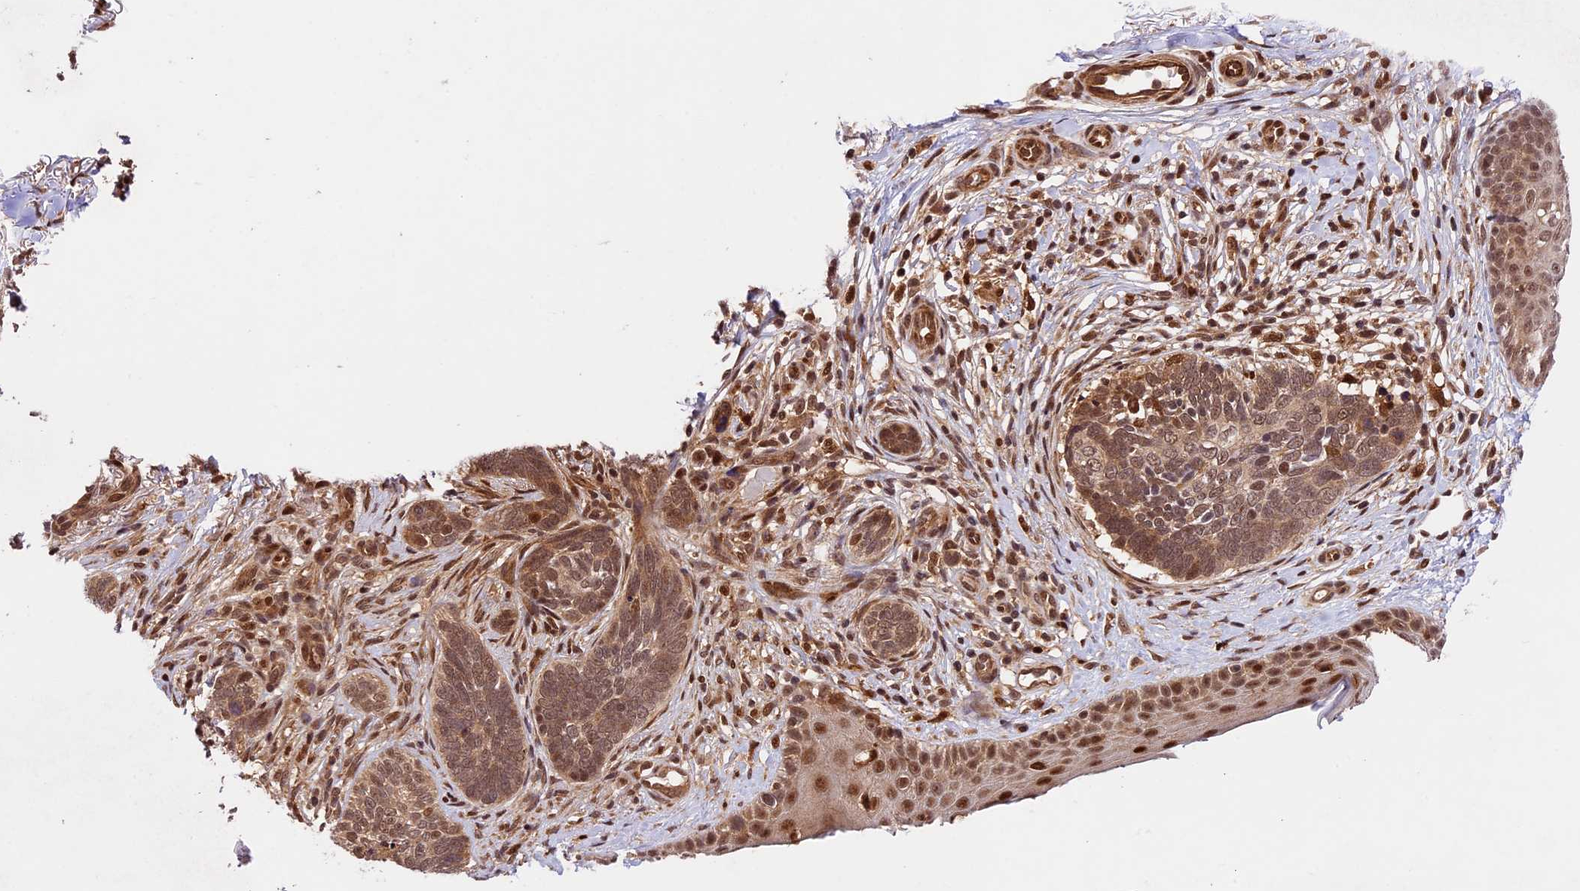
{"staining": {"intensity": "moderate", "quantity": ">75%", "location": "cytoplasmic/membranous,nuclear"}, "tissue": "skin cancer", "cell_type": "Tumor cells", "image_type": "cancer", "snomed": [{"axis": "morphology", "description": "Normal tissue, NOS"}, {"axis": "morphology", "description": "Basal cell carcinoma"}, {"axis": "topography", "description": "Skin"}], "caption": "Immunohistochemical staining of human skin cancer (basal cell carcinoma) exhibits medium levels of moderate cytoplasmic/membranous and nuclear expression in about >75% of tumor cells.", "gene": "DHX38", "patient": {"sex": "female", "age": 67}}